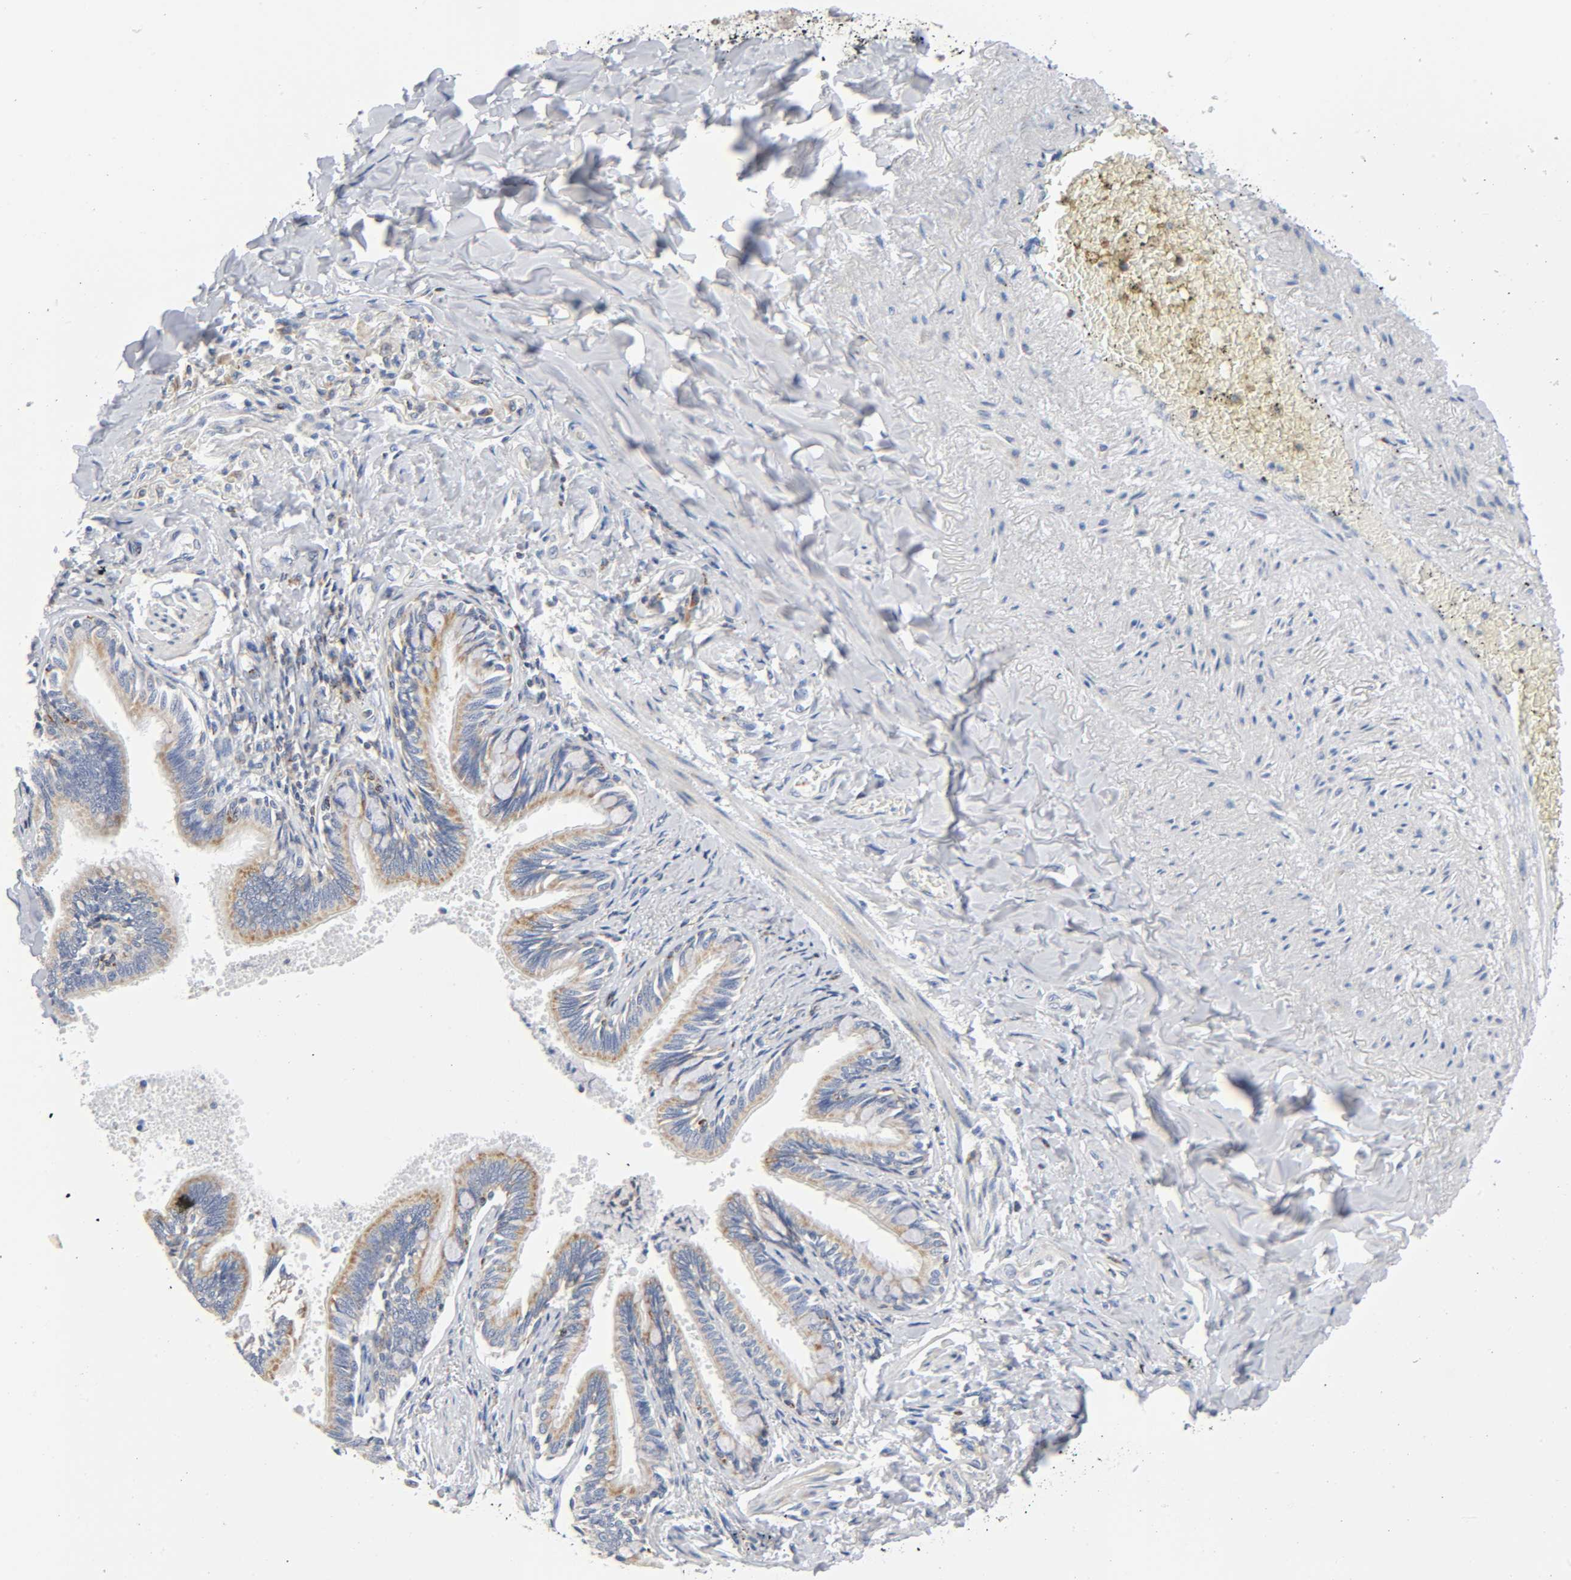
{"staining": {"intensity": "moderate", "quantity": ">75%", "location": "cytoplasmic/membranous"}, "tissue": "bronchus", "cell_type": "Respiratory epithelial cells", "image_type": "normal", "snomed": [{"axis": "morphology", "description": "Normal tissue, NOS"}, {"axis": "topography", "description": "Lung"}], "caption": "IHC micrograph of benign bronchus: human bronchus stained using IHC exhibits medium levels of moderate protein expression localized specifically in the cytoplasmic/membranous of respiratory epithelial cells, appearing as a cytoplasmic/membranous brown color.", "gene": "BAK1", "patient": {"sex": "male", "age": 64}}